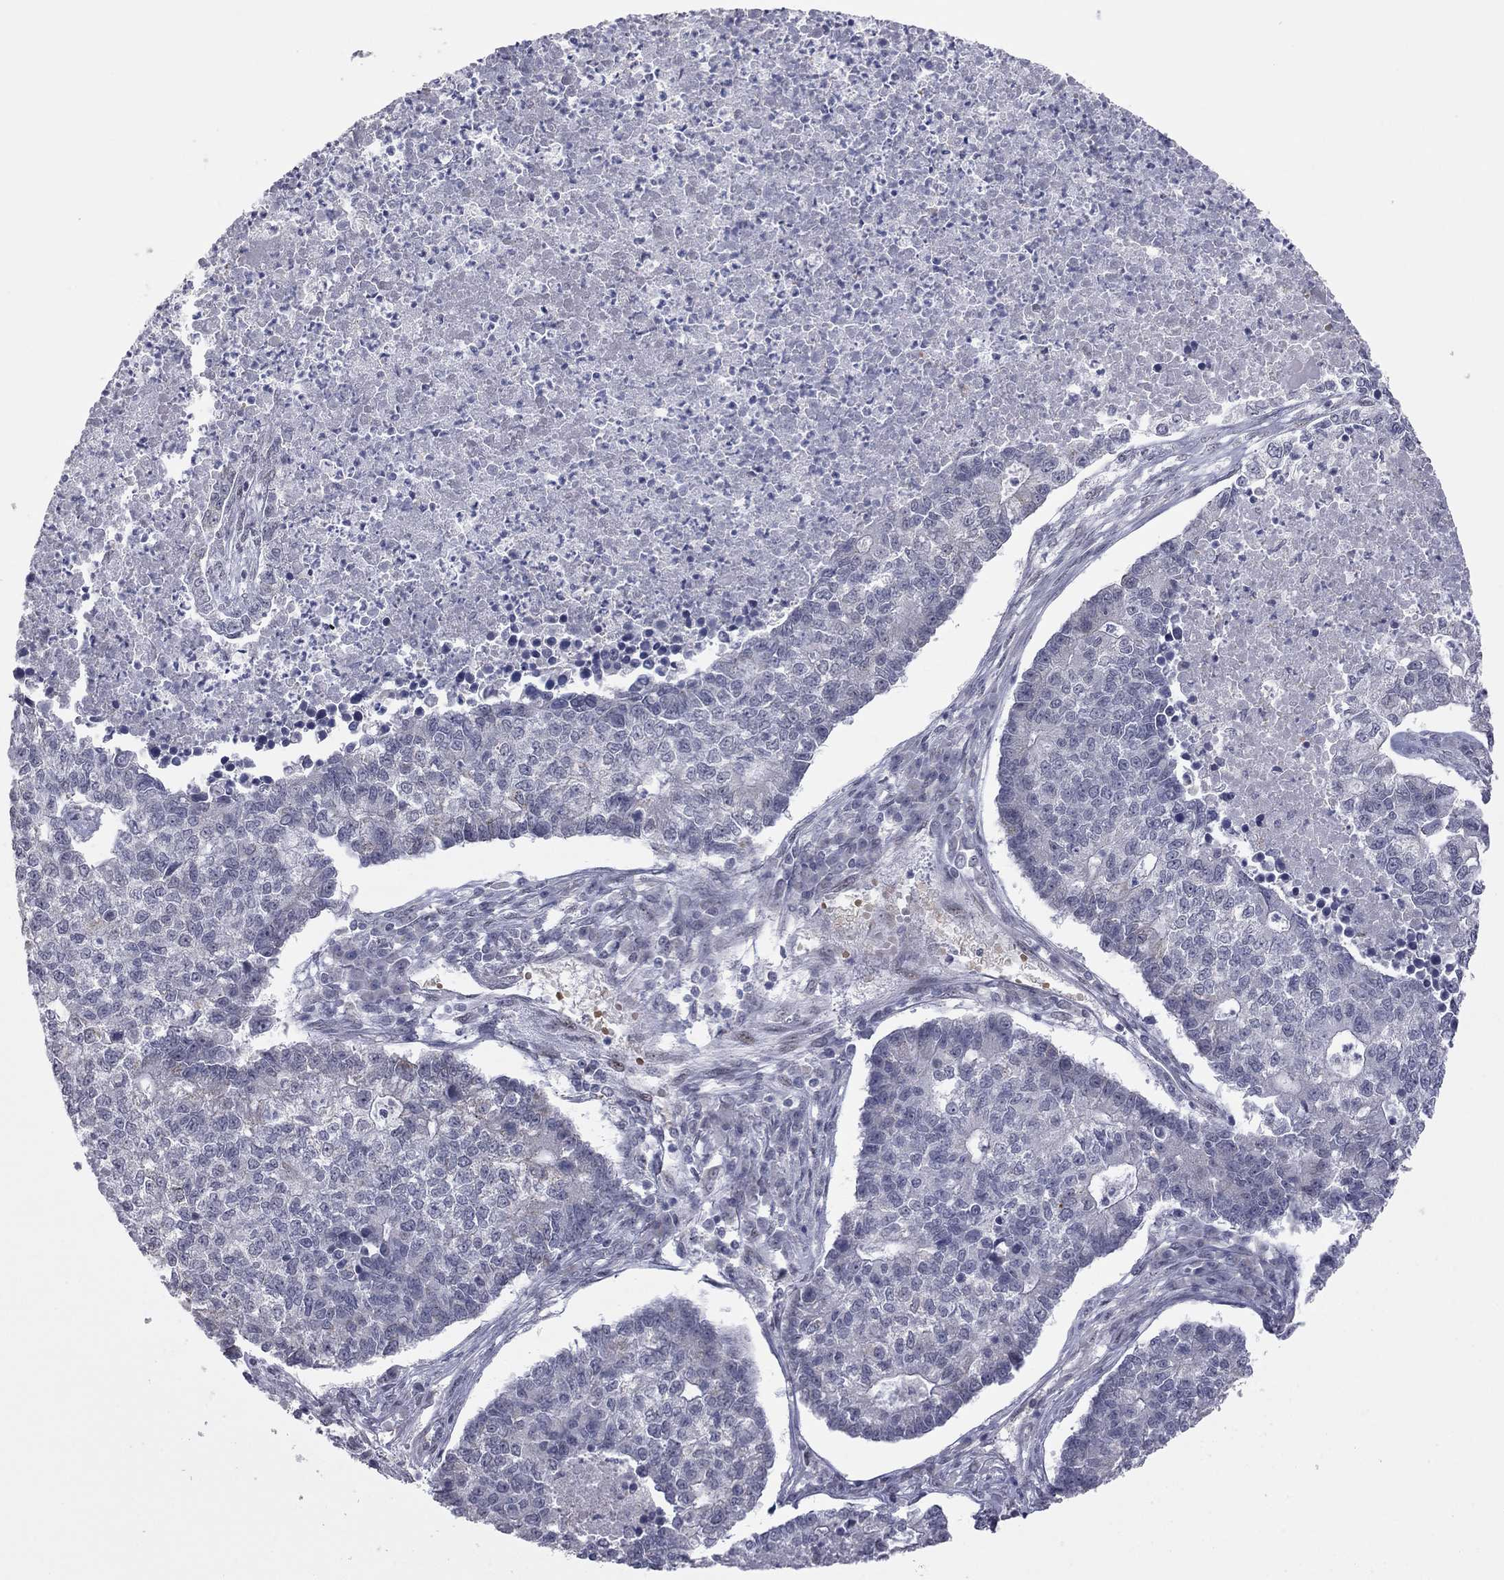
{"staining": {"intensity": "negative", "quantity": "none", "location": "none"}, "tissue": "lung cancer", "cell_type": "Tumor cells", "image_type": "cancer", "snomed": [{"axis": "morphology", "description": "Adenocarcinoma, NOS"}, {"axis": "topography", "description": "Lung"}], "caption": "The micrograph shows no staining of tumor cells in adenocarcinoma (lung).", "gene": "MC3R", "patient": {"sex": "male", "age": 57}}